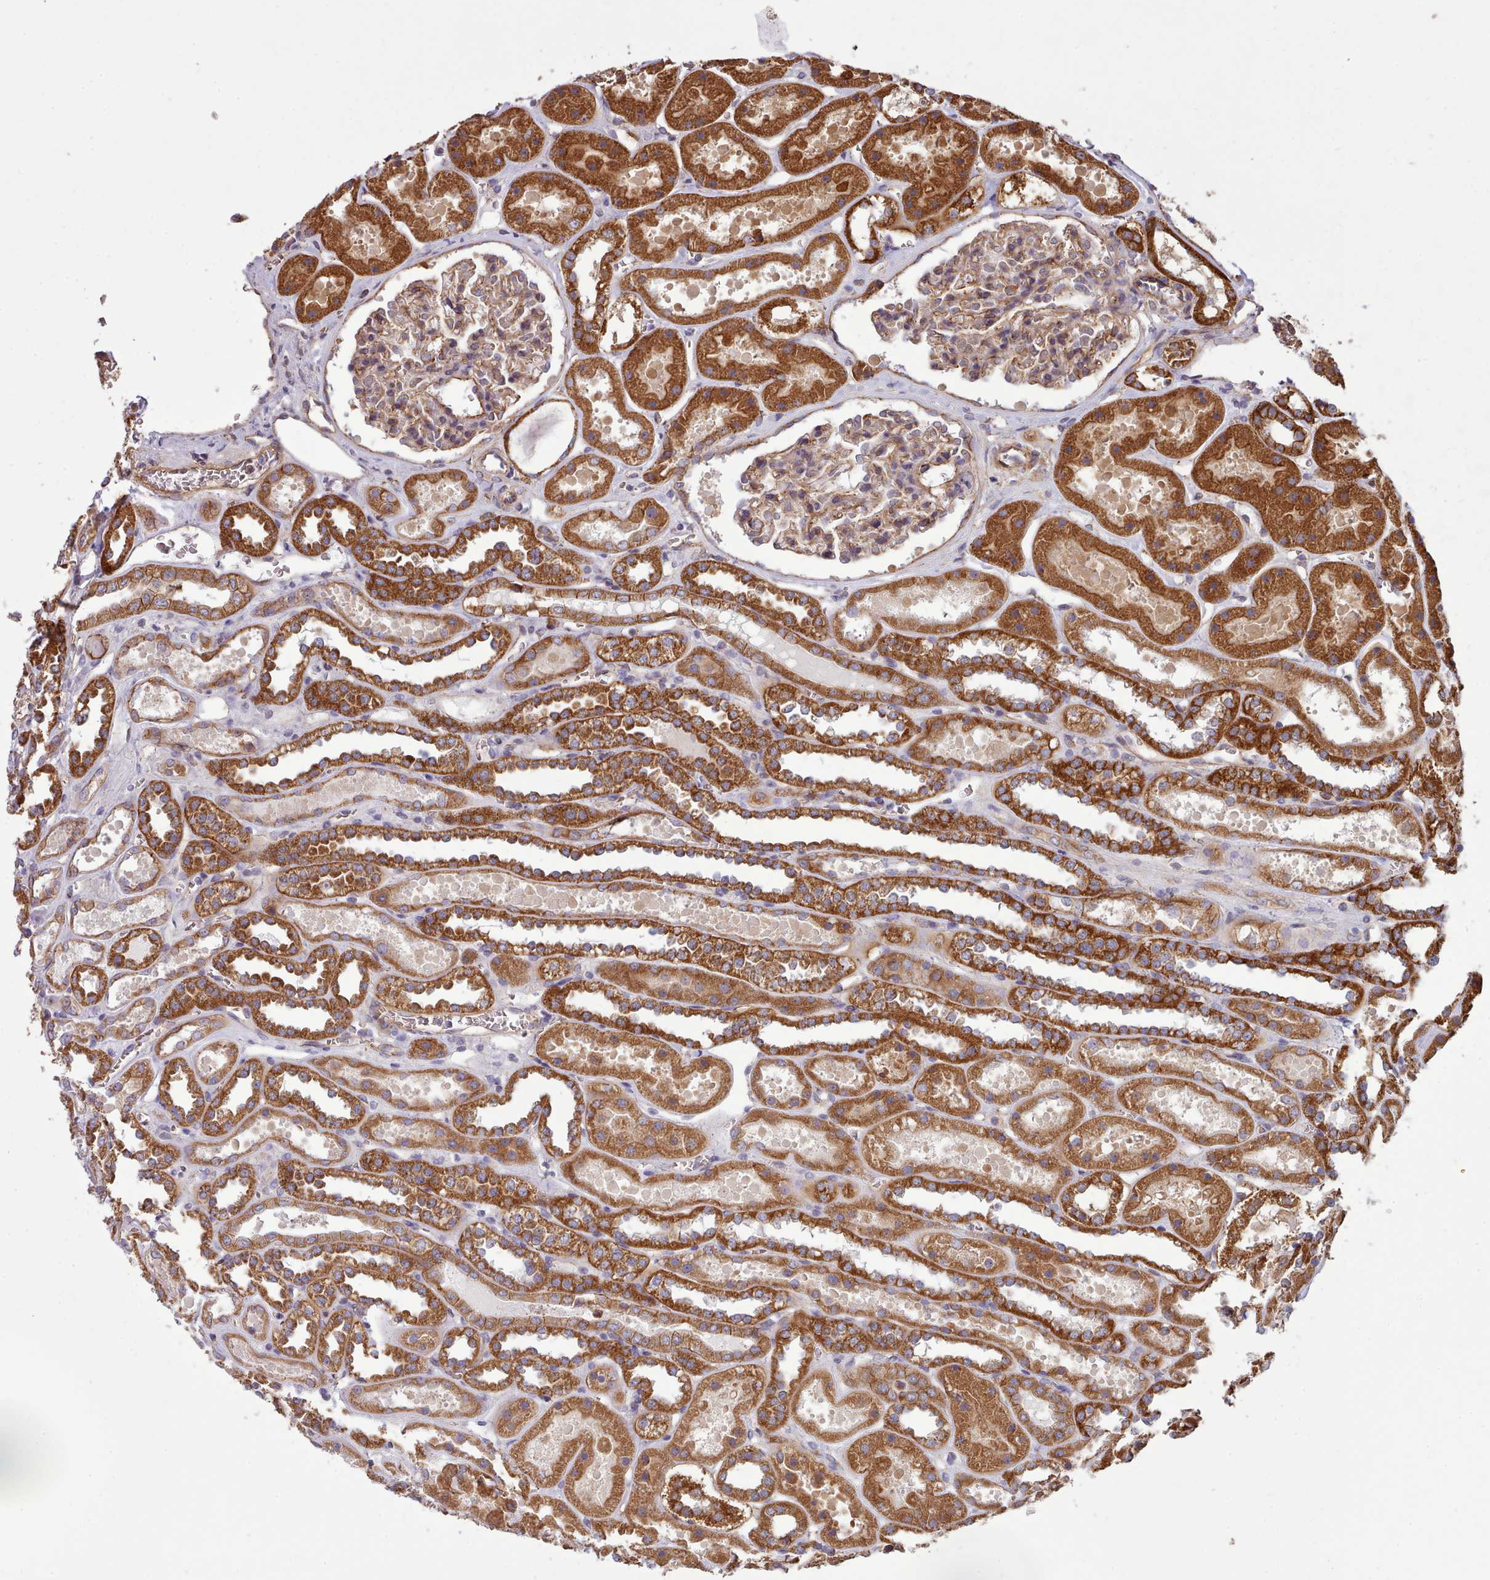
{"staining": {"intensity": "moderate", "quantity": ">75%", "location": "cytoplasmic/membranous"}, "tissue": "kidney", "cell_type": "Cells in glomeruli", "image_type": "normal", "snomed": [{"axis": "morphology", "description": "Normal tissue, NOS"}, {"axis": "topography", "description": "Kidney"}], "caption": "DAB immunohistochemical staining of benign human kidney reveals moderate cytoplasmic/membranous protein positivity in about >75% of cells in glomeruli.", "gene": "MRPL46", "patient": {"sex": "female", "age": 41}}